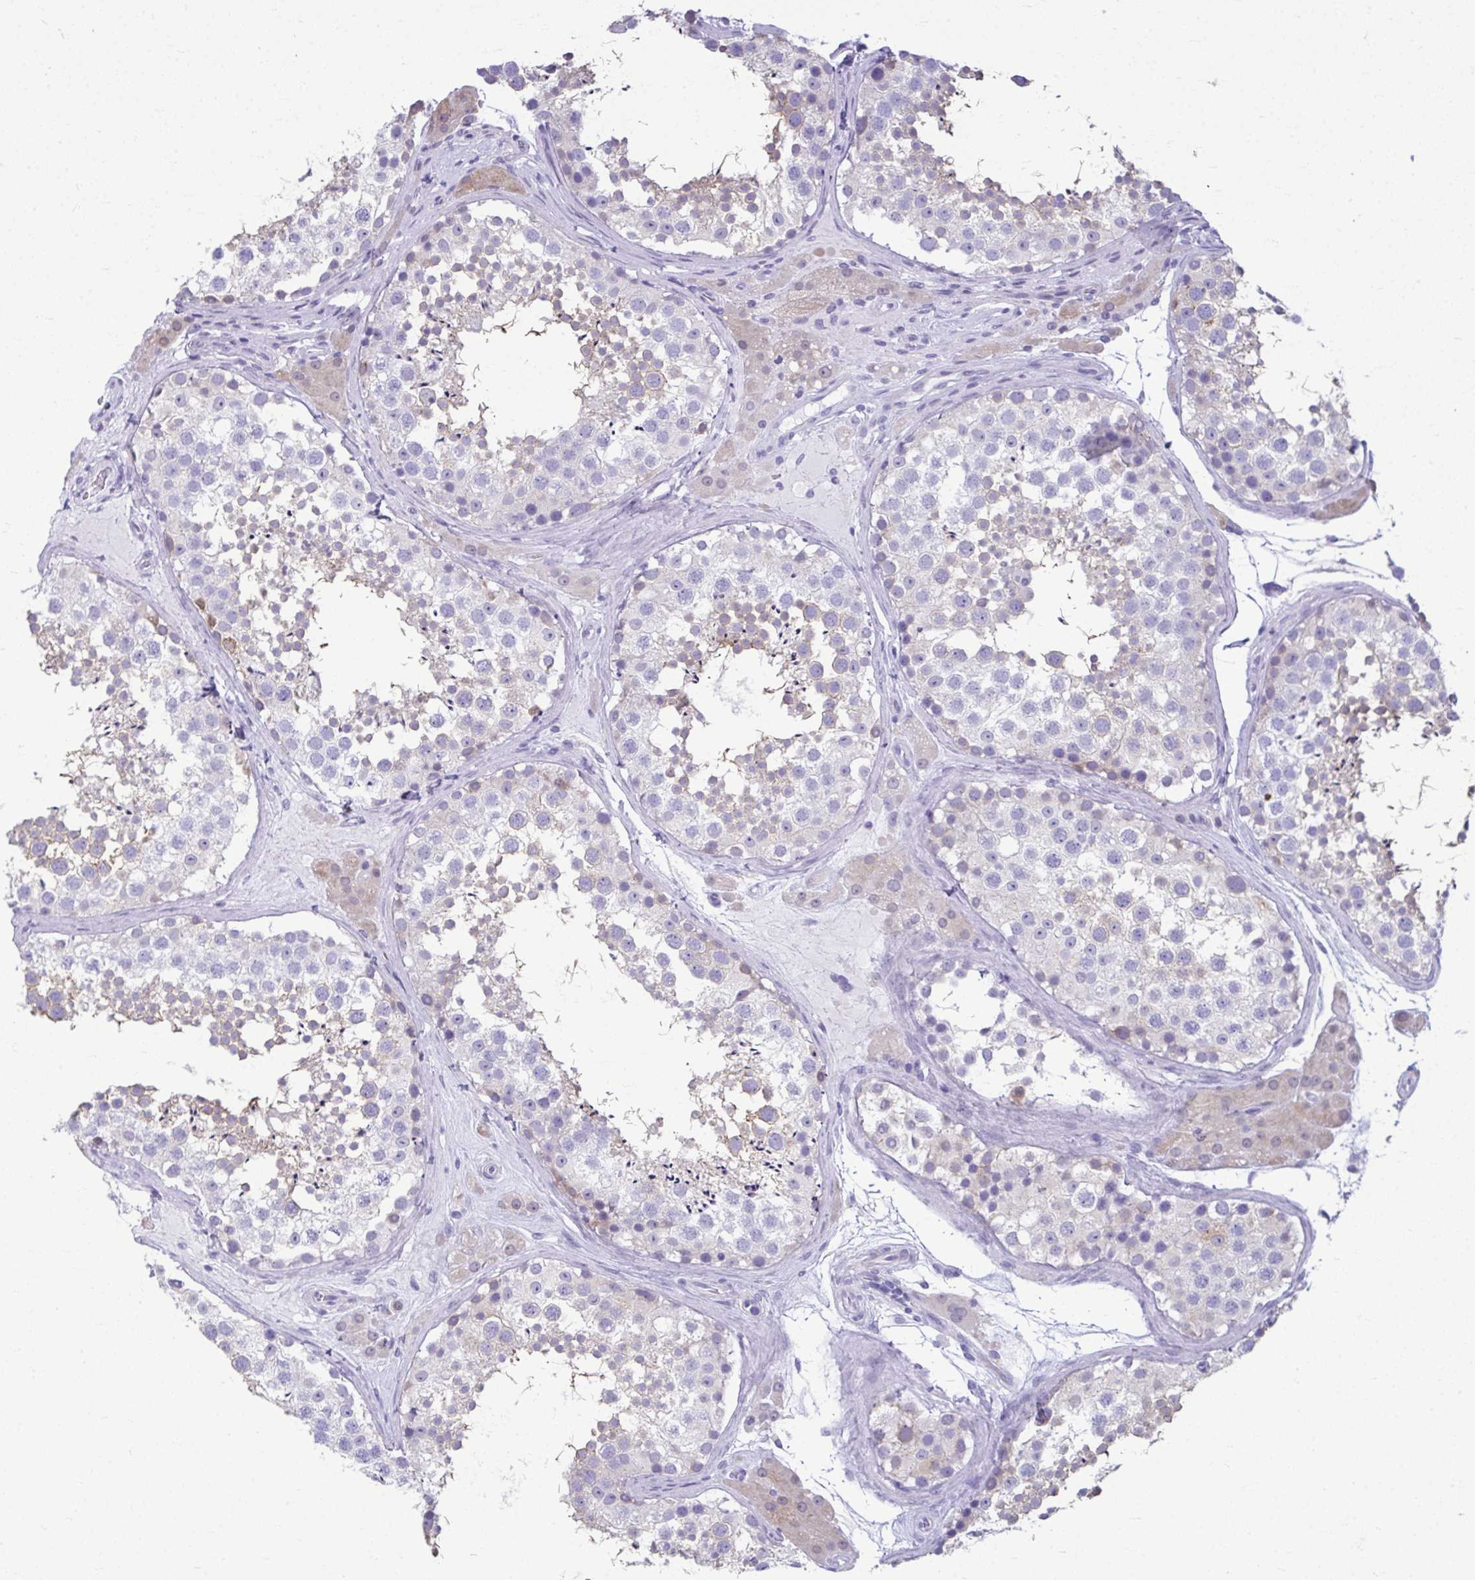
{"staining": {"intensity": "weak", "quantity": "<25%", "location": "cytoplasmic/membranous"}, "tissue": "testis", "cell_type": "Cells in seminiferous ducts", "image_type": "normal", "snomed": [{"axis": "morphology", "description": "Normal tissue, NOS"}, {"axis": "topography", "description": "Testis"}], "caption": "The histopathology image demonstrates no staining of cells in seminiferous ducts in normal testis.", "gene": "SERPINI1", "patient": {"sex": "male", "age": 41}}